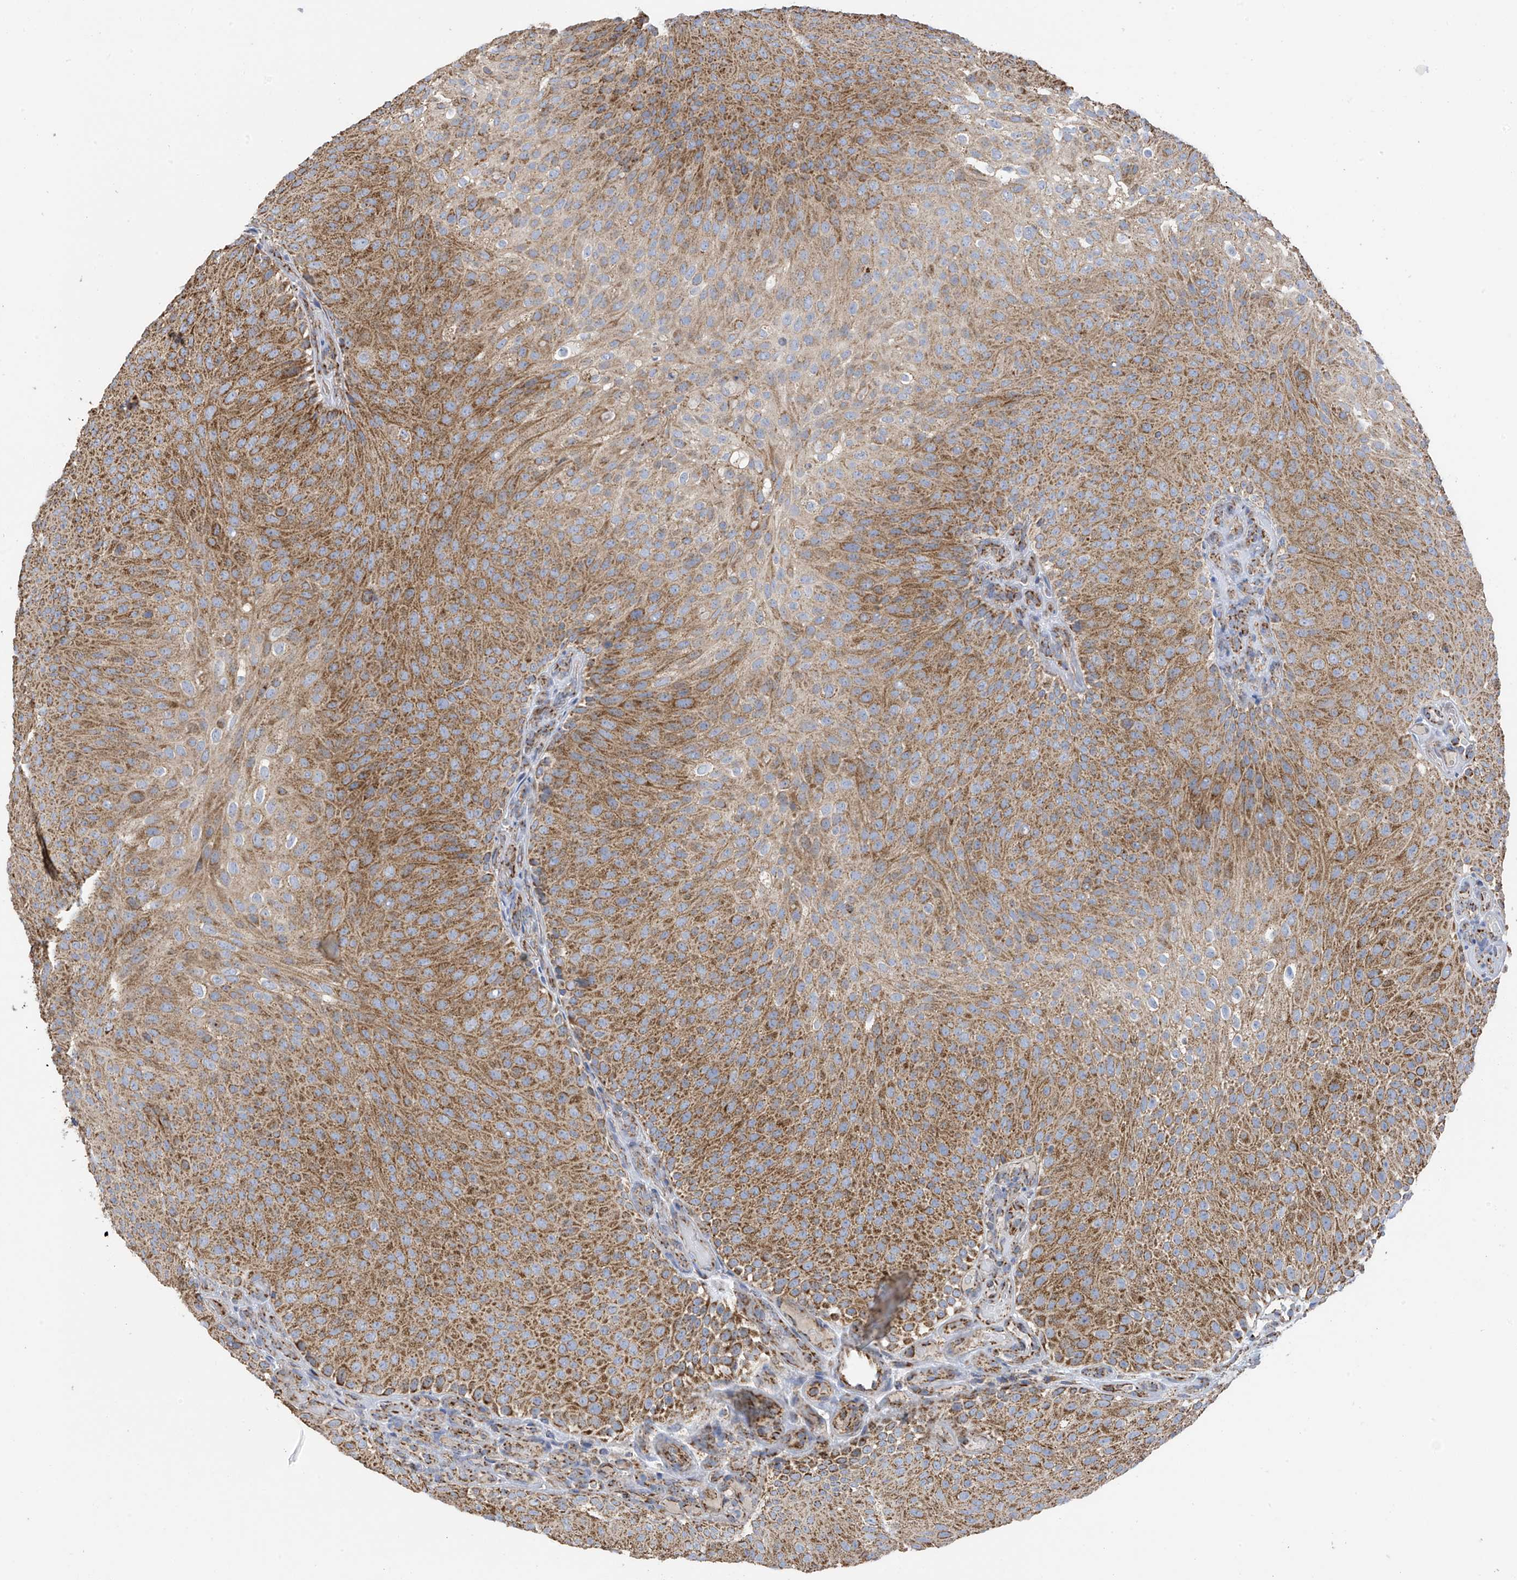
{"staining": {"intensity": "moderate", "quantity": ">75%", "location": "cytoplasmic/membranous"}, "tissue": "urothelial cancer", "cell_type": "Tumor cells", "image_type": "cancer", "snomed": [{"axis": "morphology", "description": "Urothelial carcinoma, Low grade"}, {"axis": "topography", "description": "Urinary bladder"}], "caption": "Brown immunohistochemical staining in low-grade urothelial carcinoma displays moderate cytoplasmic/membranous staining in about >75% of tumor cells. (Stains: DAB in brown, nuclei in blue, Microscopy: brightfield microscopy at high magnification).", "gene": "PNPT1", "patient": {"sex": "male", "age": 78}}